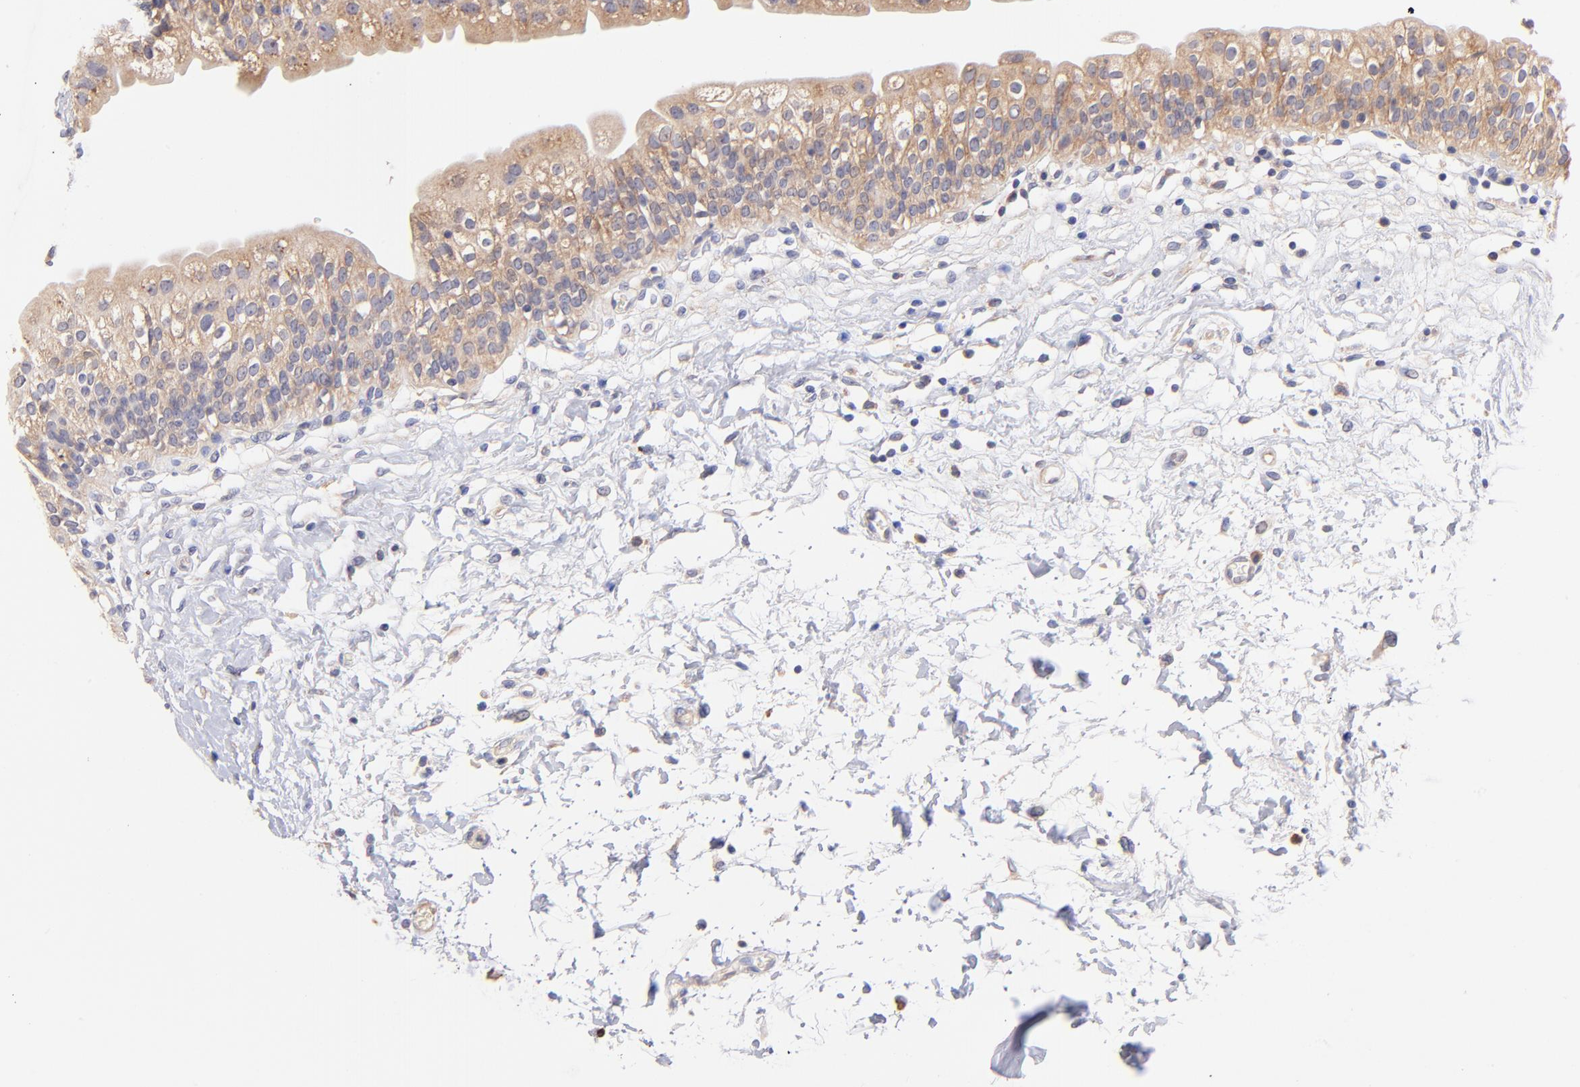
{"staining": {"intensity": "moderate", "quantity": ">75%", "location": "cytoplasmic/membranous"}, "tissue": "urinary bladder", "cell_type": "Urothelial cells", "image_type": "normal", "snomed": [{"axis": "morphology", "description": "Normal tissue, NOS"}, {"axis": "topography", "description": "Urinary bladder"}], "caption": "Immunohistochemical staining of benign urinary bladder displays medium levels of moderate cytoplasmic/membranous expression in about >75% of urothelial cells.", "gene": "RPL11", "patient": {"sex": "female", "age": 80}}